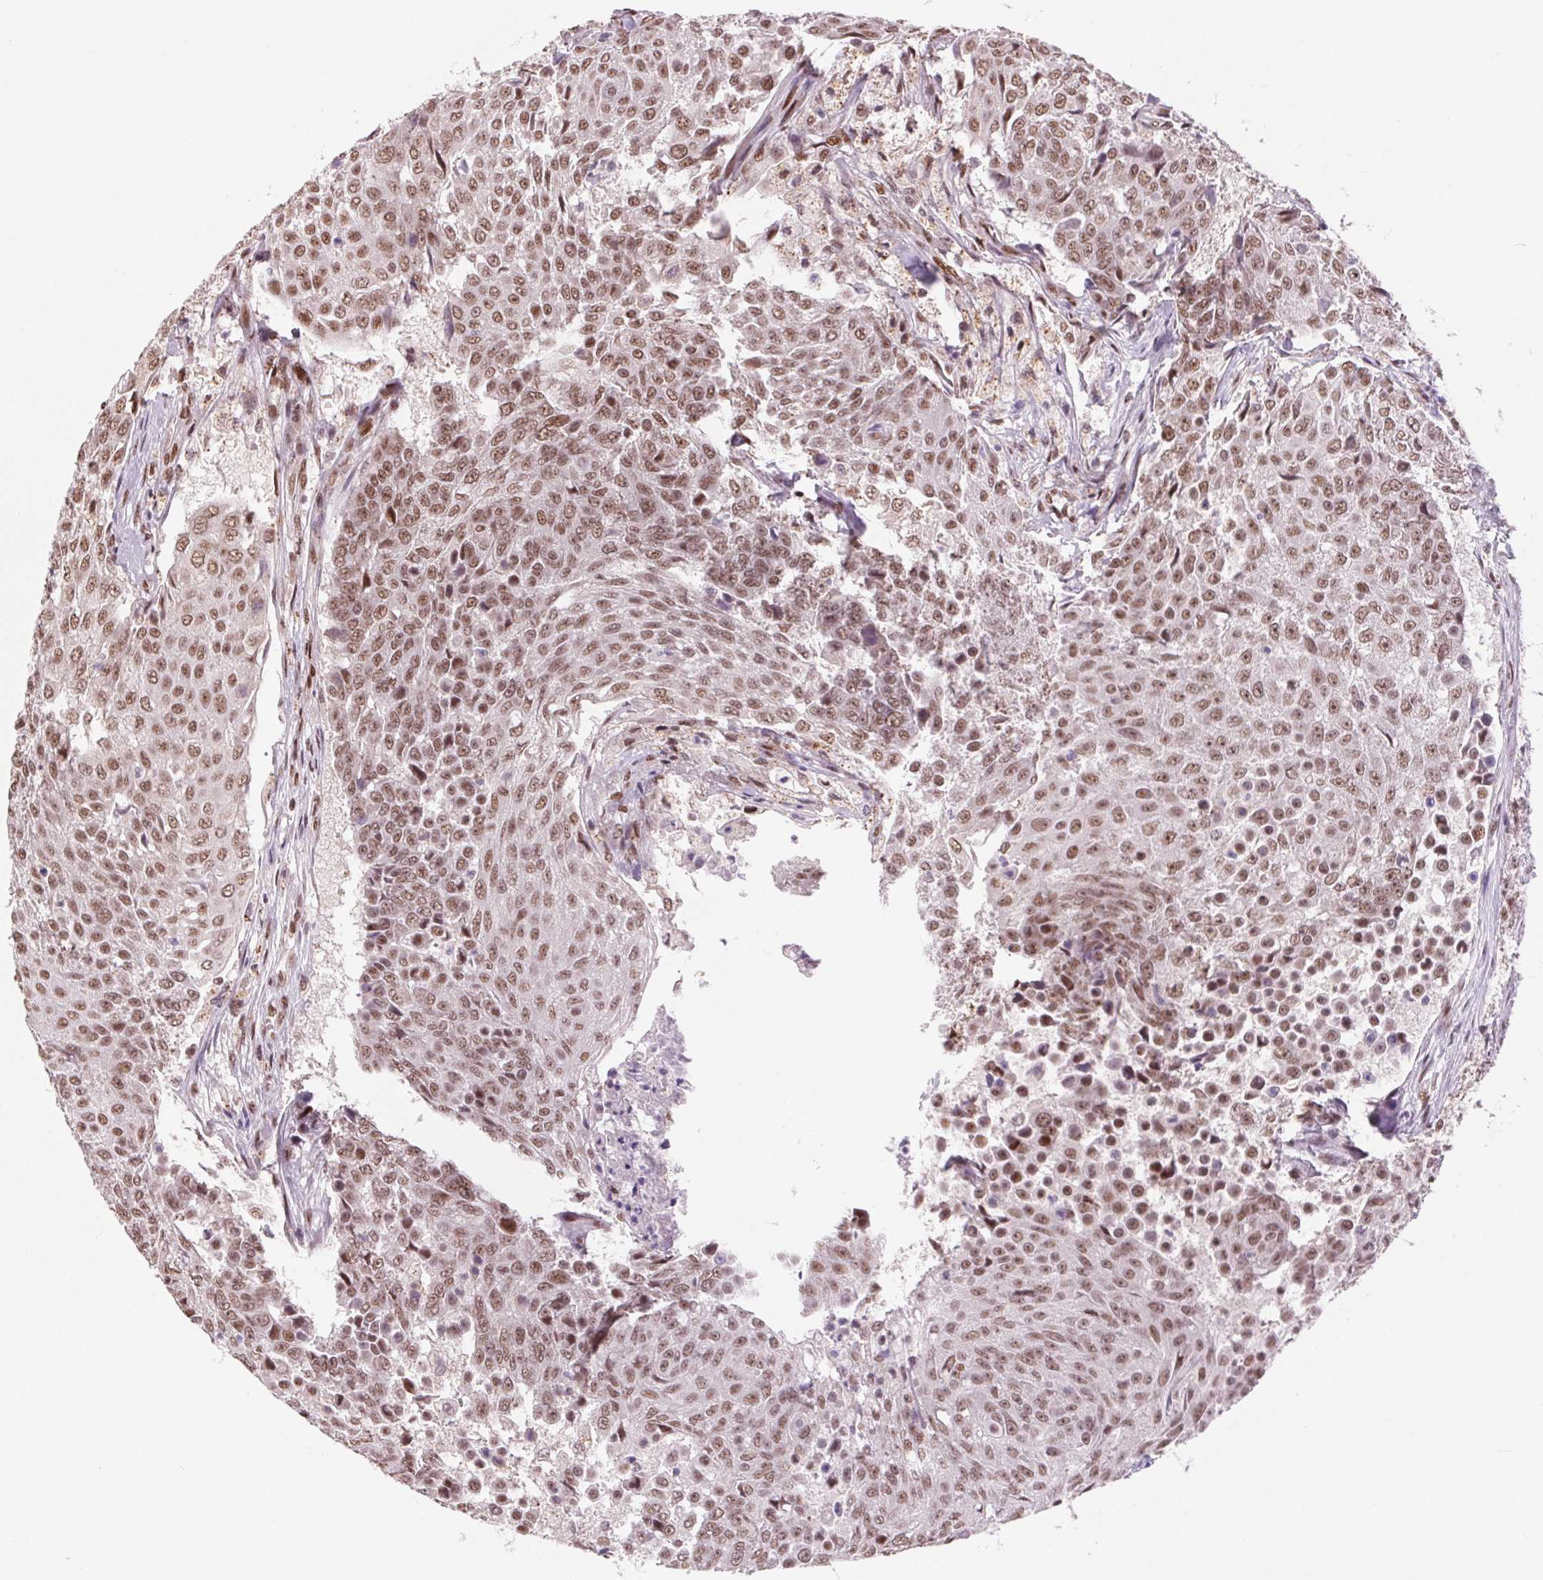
{"staining": {"intensity": "moderate", "quantity": ">75%", "location": "nuclear"}, "tissue": "urothelial cancer", "cell_type": "Tumor cells", "image_type": "cancer", "snomed": [{"axis": "morphology", "description": "Urothelial carcinoma, High grade"}, {"axis": "topography", "description": "Urinary bladder"}], "caption": "Approximately >75% of tumor cells in human urothelial cancer show moderate nuclear protein expression as visualized by brown immunohistochemical staining.", "gene": "RAD23A", "patient": {"sex": "female", "age": 63}}